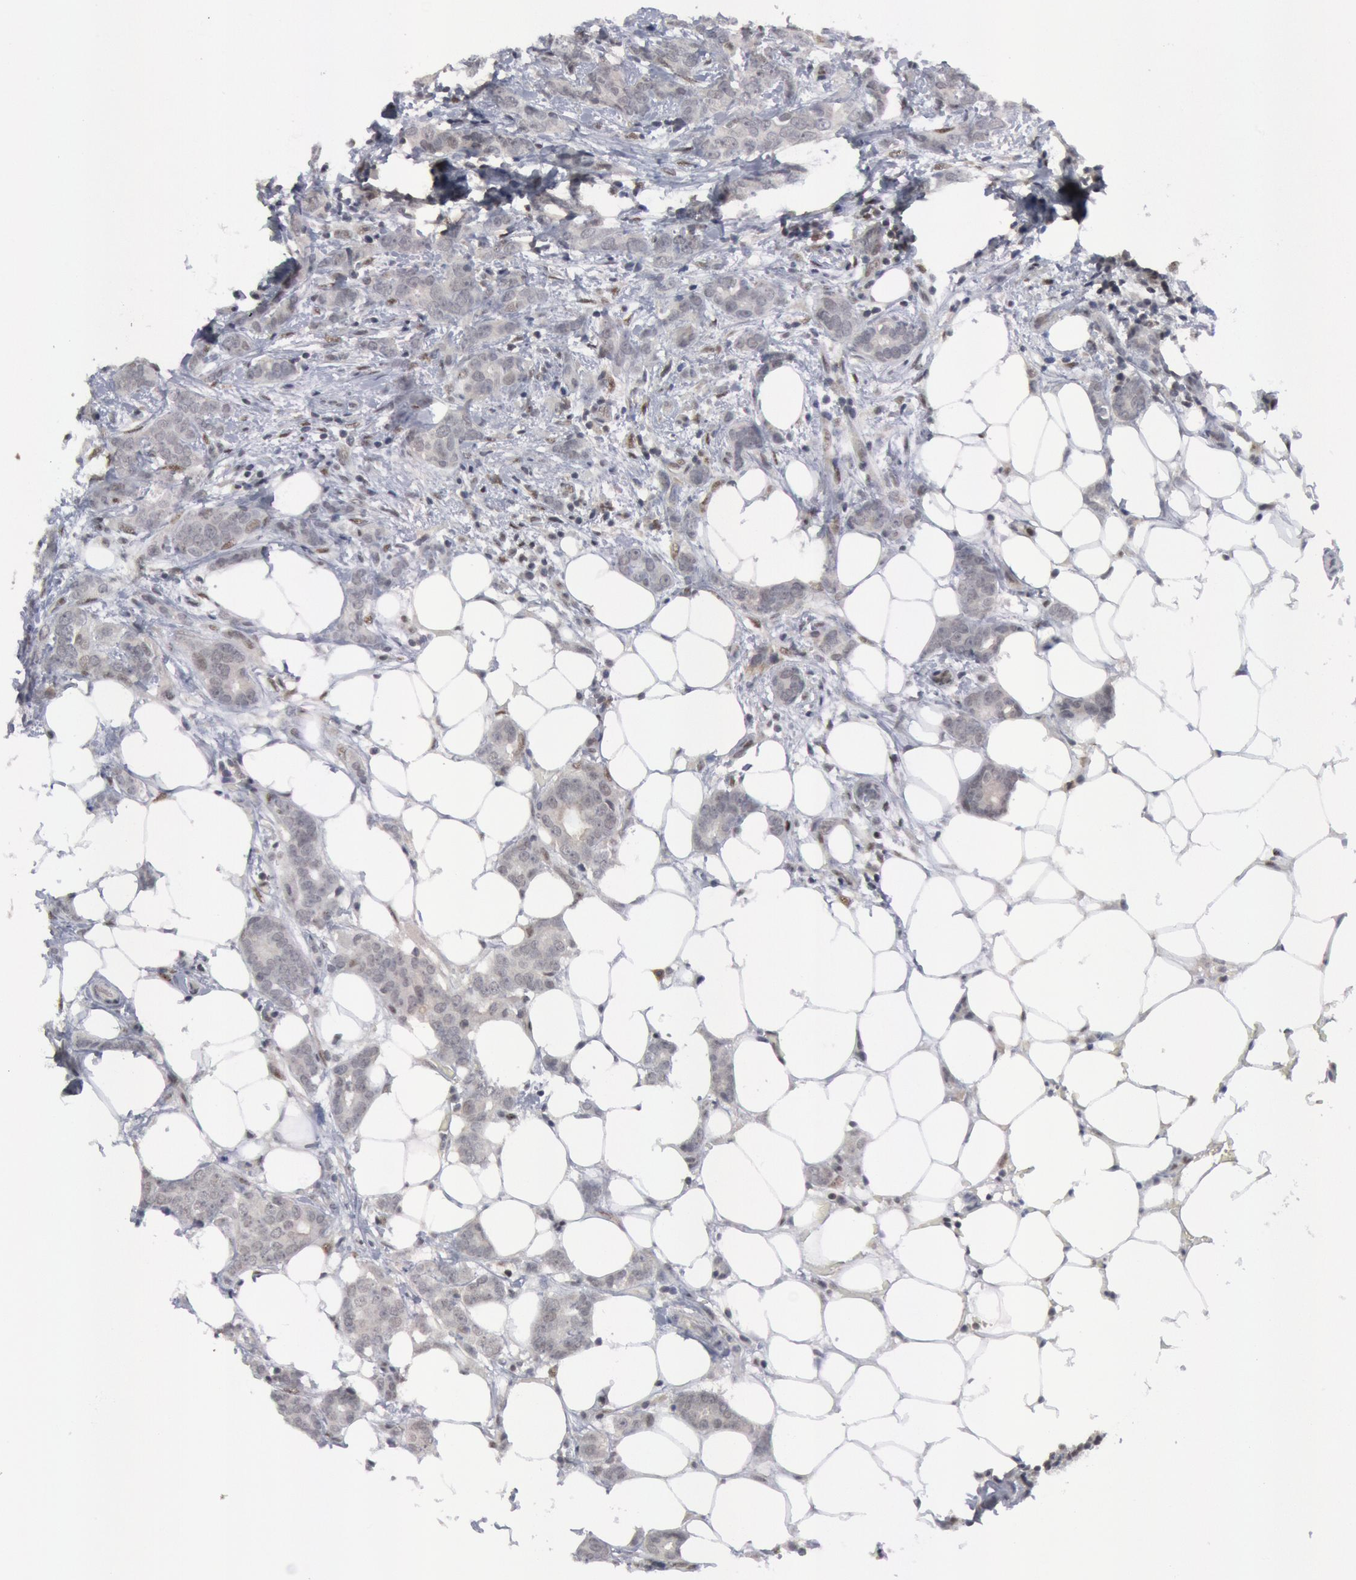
{"staining": {"intensity": "negative", "quantity": "none", "location": "none"}, "tissue": "breast cancer", "cell_type": "Tumor cells", "image_type": "cancer", "snomed": [{"axis": "morphology", "description": "Duct carcinoma"}, {"axis": "topography", "description": "Breast"}], "caption": "DAB (3,3'-diaminobenzidine) immunohistochemical staining of breast intraductal carcinoma exhibits no significant staining in tumor cells.", "gene": "FOXO1", "patient": {"sex": "female", "age": 53}}